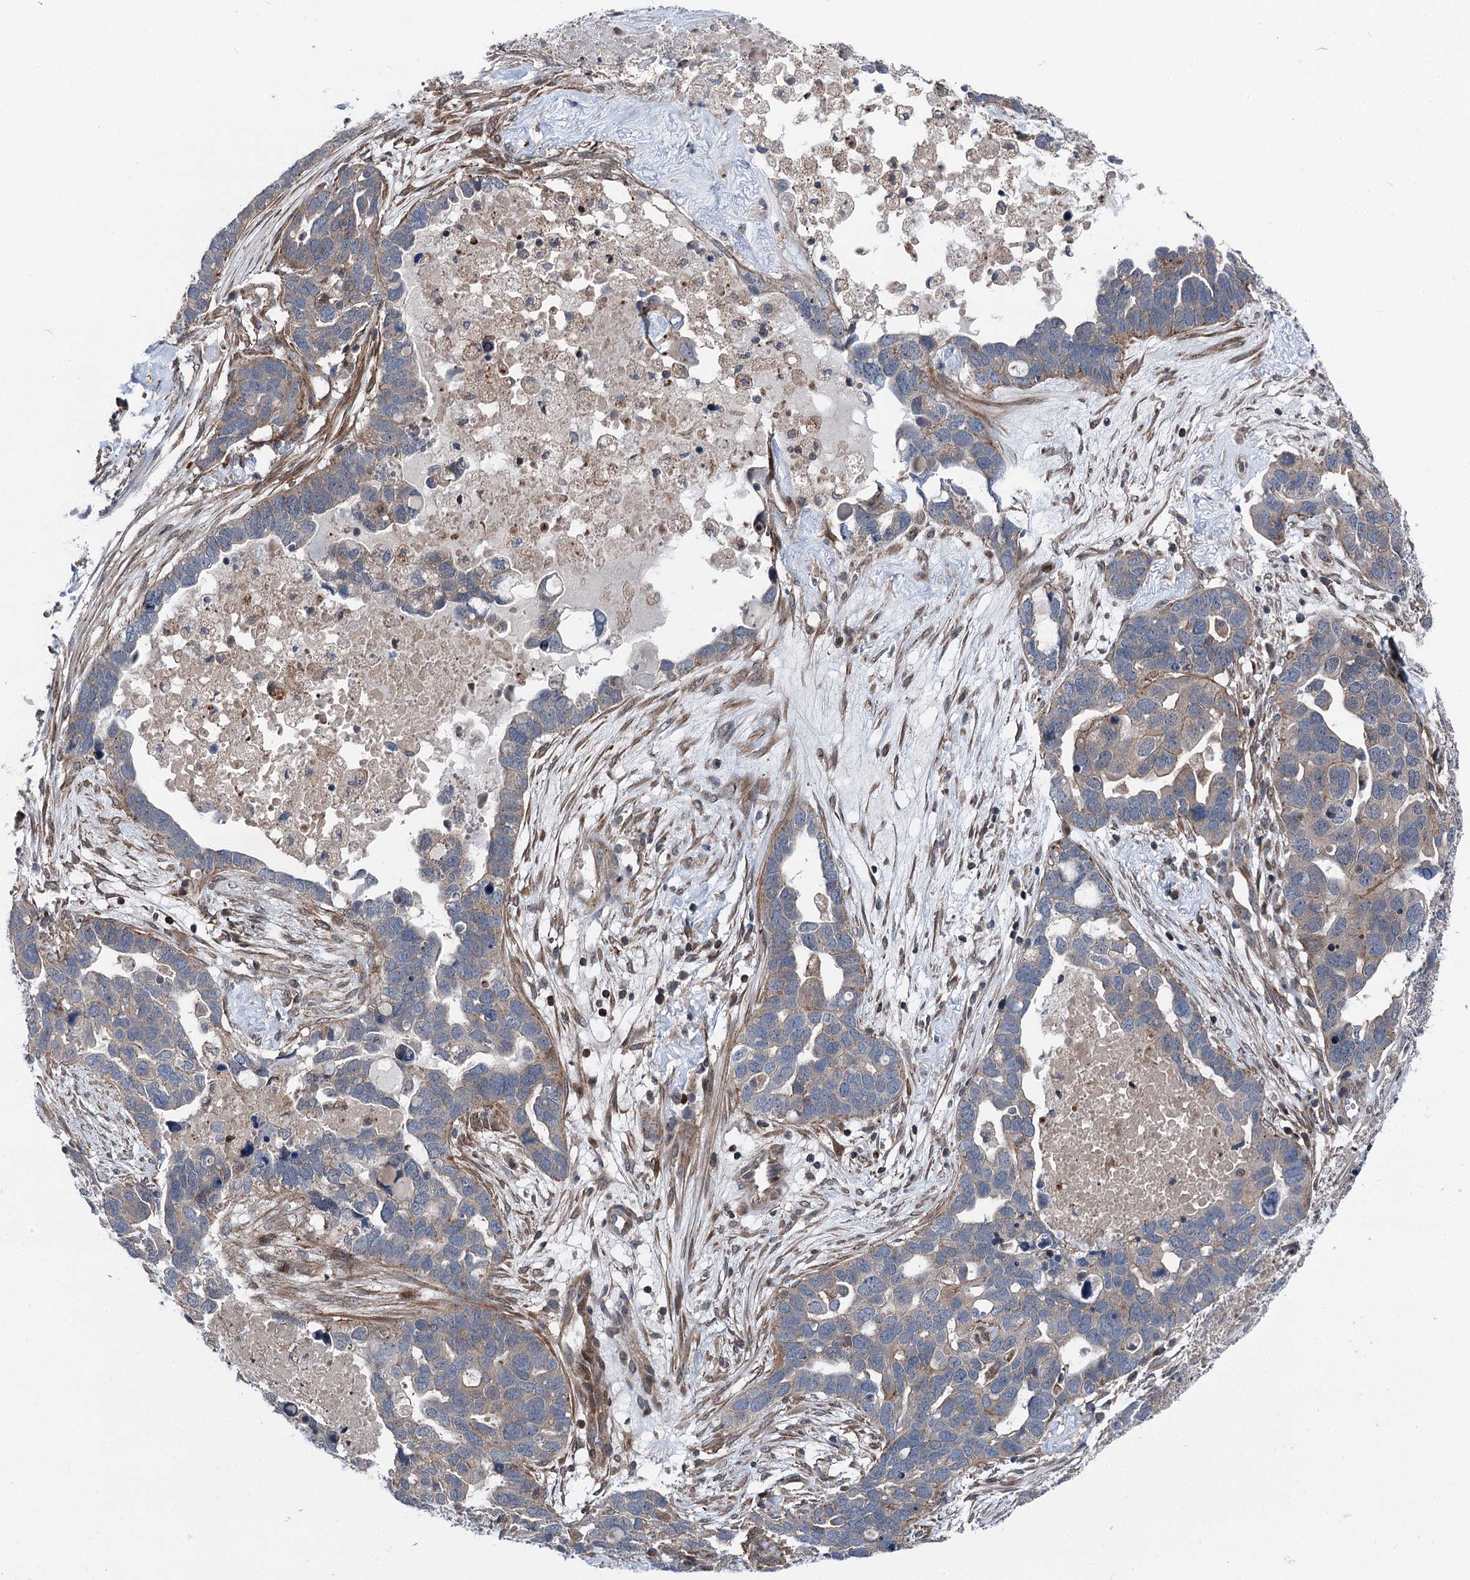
{"staining": {"intensity": "negative", "quantity": "none", "location": "none"}, "tissue": "ovarian cancer", "cell_type": "Tumor cells", "image_type": "cancer", "snomed": [{"axis": "morphology", "description": "Cystadenocarcinoma, serous, NOS"}, {"axis": "topography", "description": "Ovary"}], "caption": "Protein analysis of ovarian serous cystadenocarcinoma displays no significant staining in tumor cells.", "gene": "POLR1D", "patient": {"sex": "female", "age": 54}}